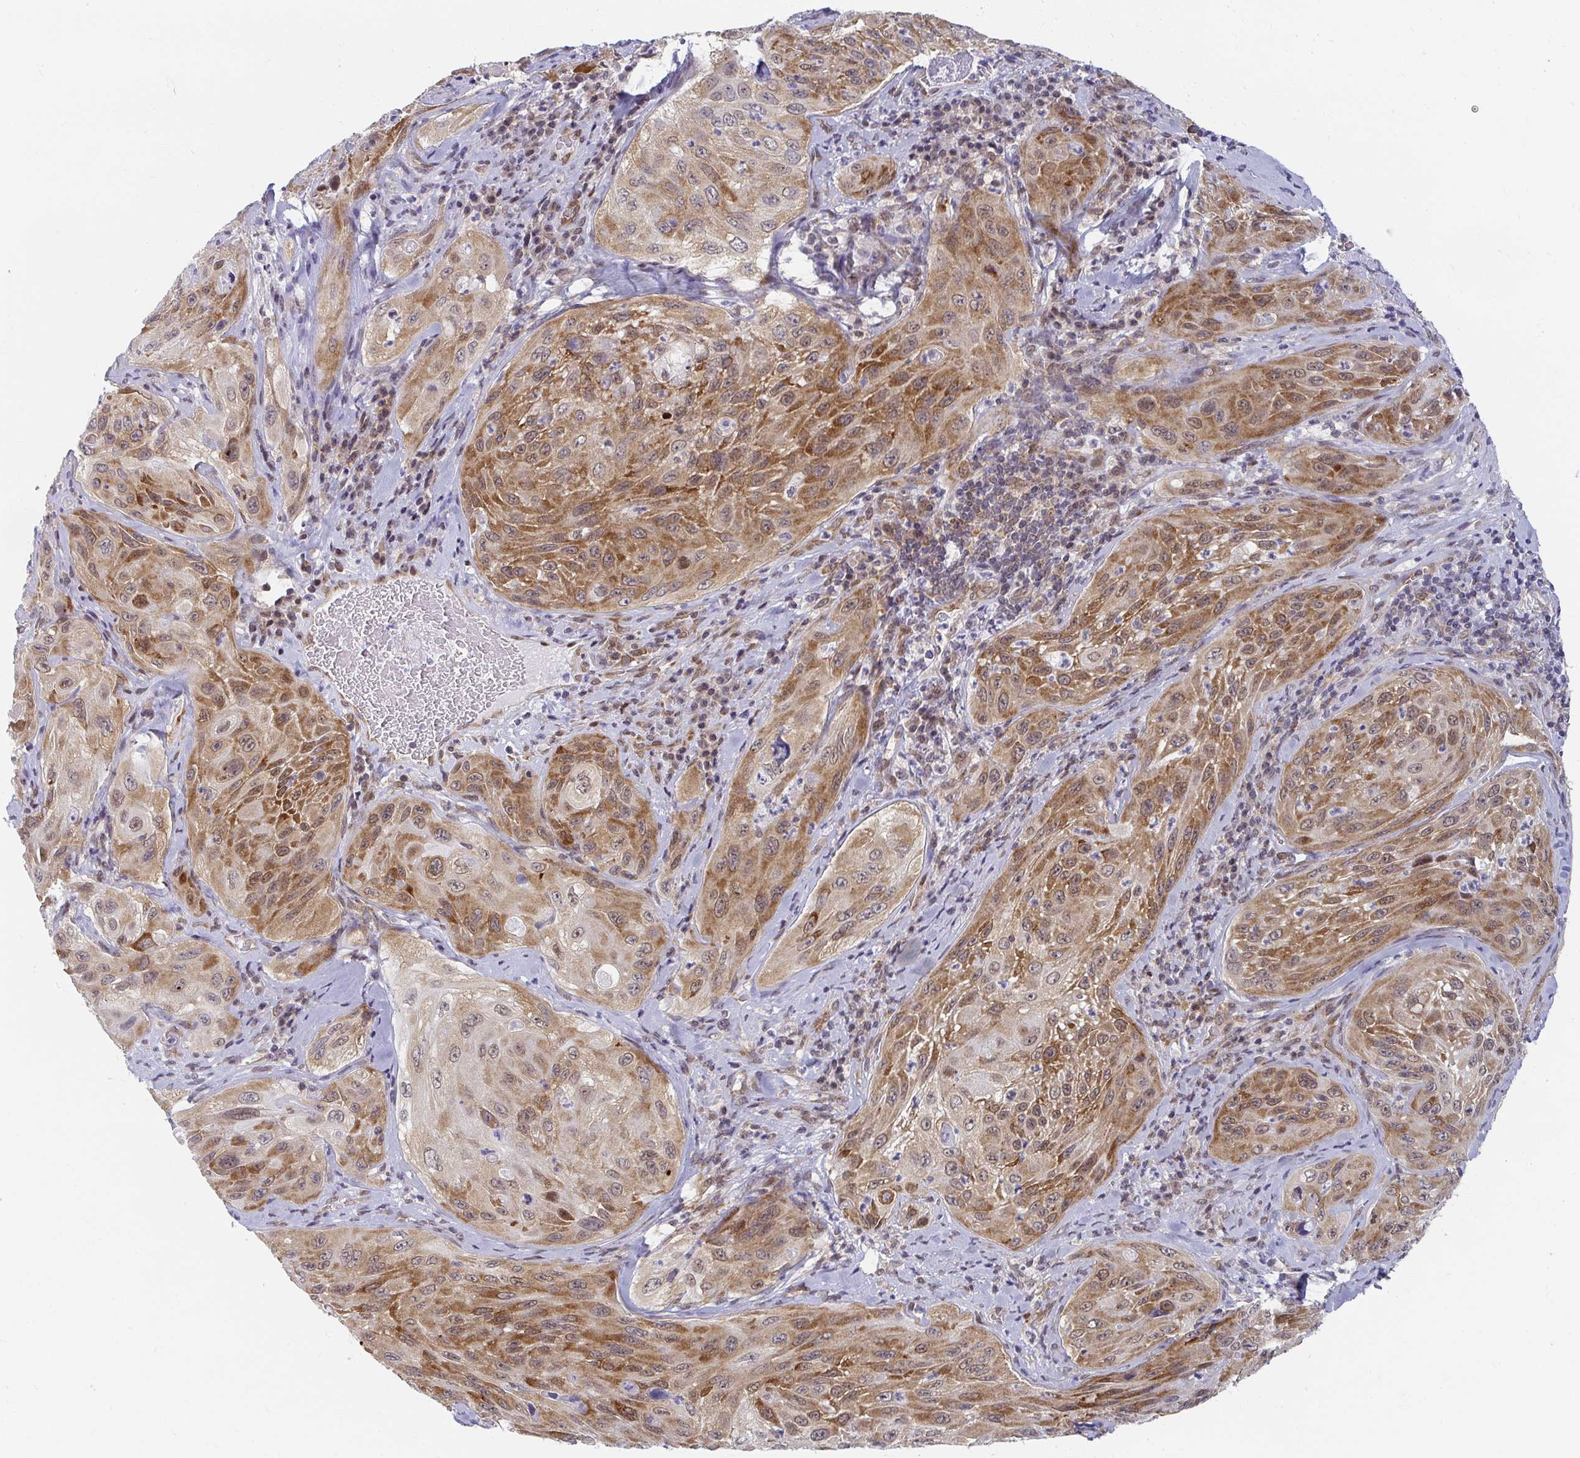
{"staining": {"intensity": "moderate", "quantity": ">75%", "location": "cytoplasmic/membranous,nuclear"}, "tissue": "cervical cancer", "cell_type": "Tumor cells", "image_type": "cancer", "snomed": [{"axis": "morphology", "description": "Squamous cell carcinoma, NOS"}, {"axis": "topography", "description": "Cervix"}], "caption": "Immunohistochemical staining of cervical cancer (squamous cell carcinoma) displays moderate cytoplasmic/membranous and nuclear protein positivity in about >75% of tumor cells. (DAB IHC with brightfield microscopy, high magnification).", "gene": "SYNCRIP", "patient": {"sex": "female", "age": 42}}